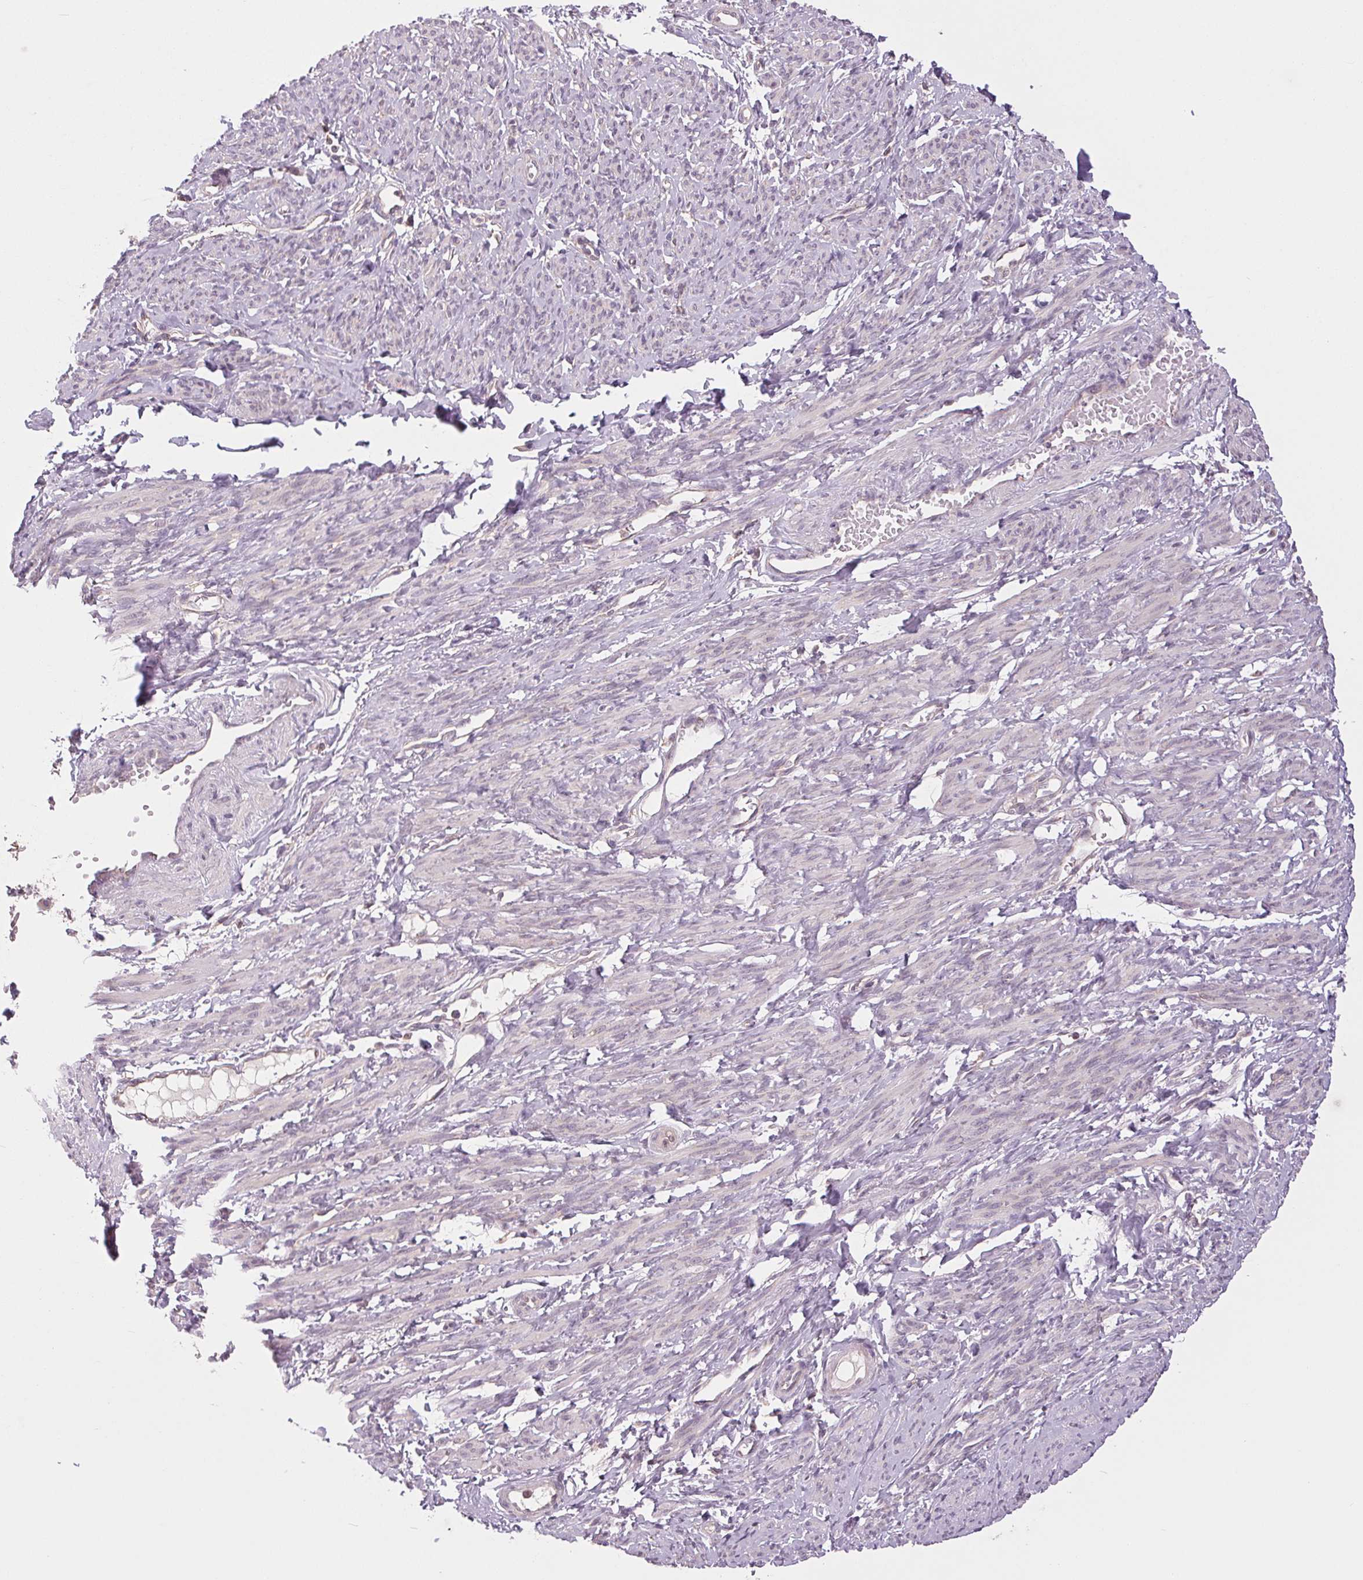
{"staining": {"intensity": "negative", "quantity": "none", "location": "none"}, "tissue": "smooth muscle", "cell_type": "Smooth muscle cells", "image_type": "normal", "snomed": [{"axis": "morphology", "description": "Normal tissue, NOS"}, {"axis": "topography", "description": "Smooth muscle"}], "caption": "Immunohistochemistry (IHC) histopathology image of benign human smooth muscle stained for a protein (brown), which reveals no staining in smooth muscle cells.", "gene": "MAP3K5", "patient": {"sex": "female", "age": 65}}